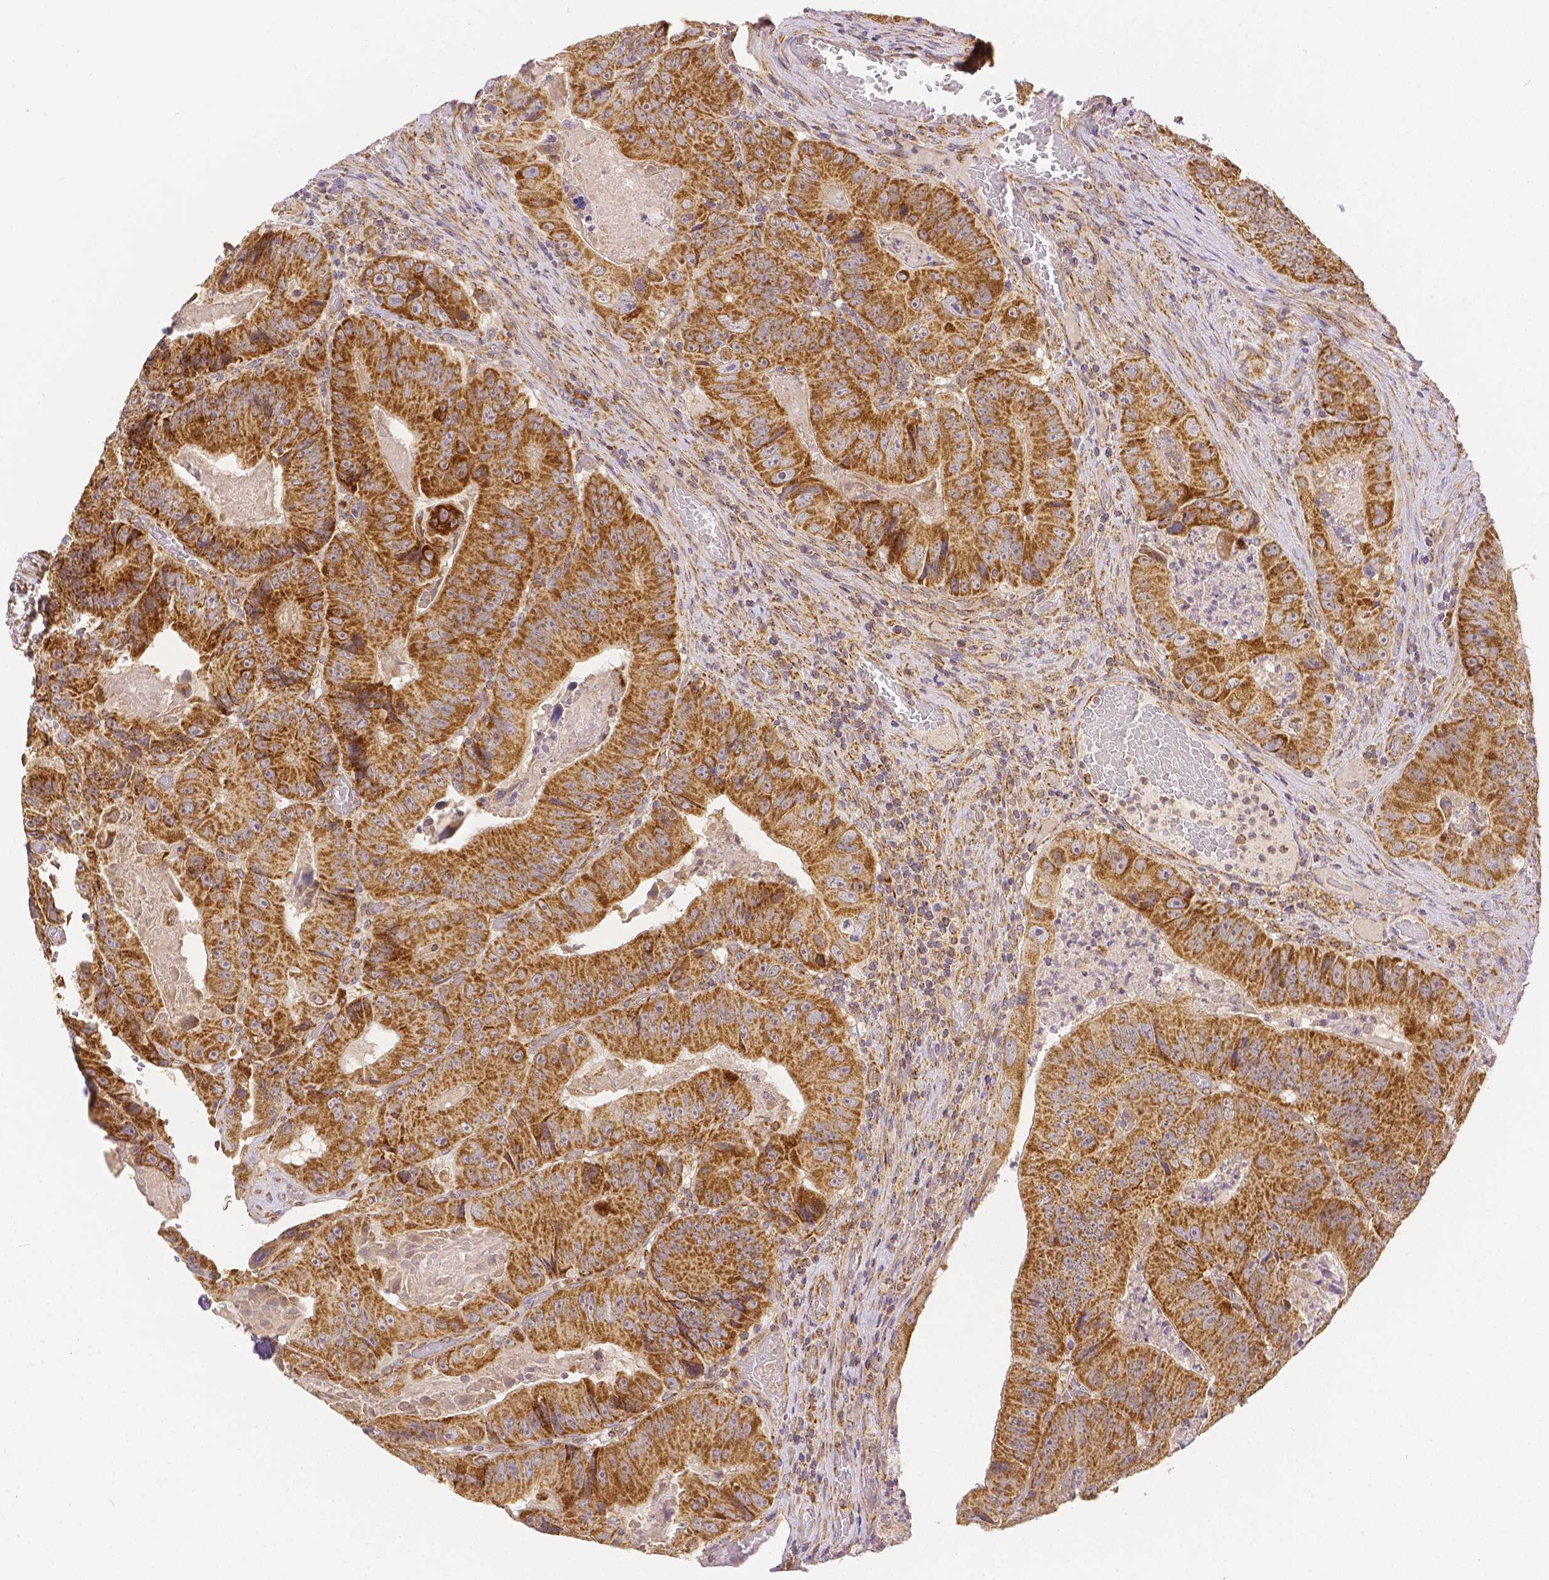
{"staining": {"intensity": "strong", "quantity": ">75%", "location": "cytoplasmic/membranous"}, "tissue": "colorectal cancer", "cell_type": "Tumor cells", "image_type": "cancer", "snomed": [{"axis": "morphology", "description": "Adenocarcinoma, NOS"}, {"axis": "topography", "description": "Colon"}], "caption": "Strong cytoplasmic/membranous protein expression is appreciated in about >75% of tumor cells in colorectal cancer (adenocarcinoma). The staining was performed using DAB to visualize the protein expression in brown, while the nuclei were stained in blue with hematoxylin (Magnification: 20x).", "gene": "RHOT1", "patient": {"sex": "female", "age": 86}}